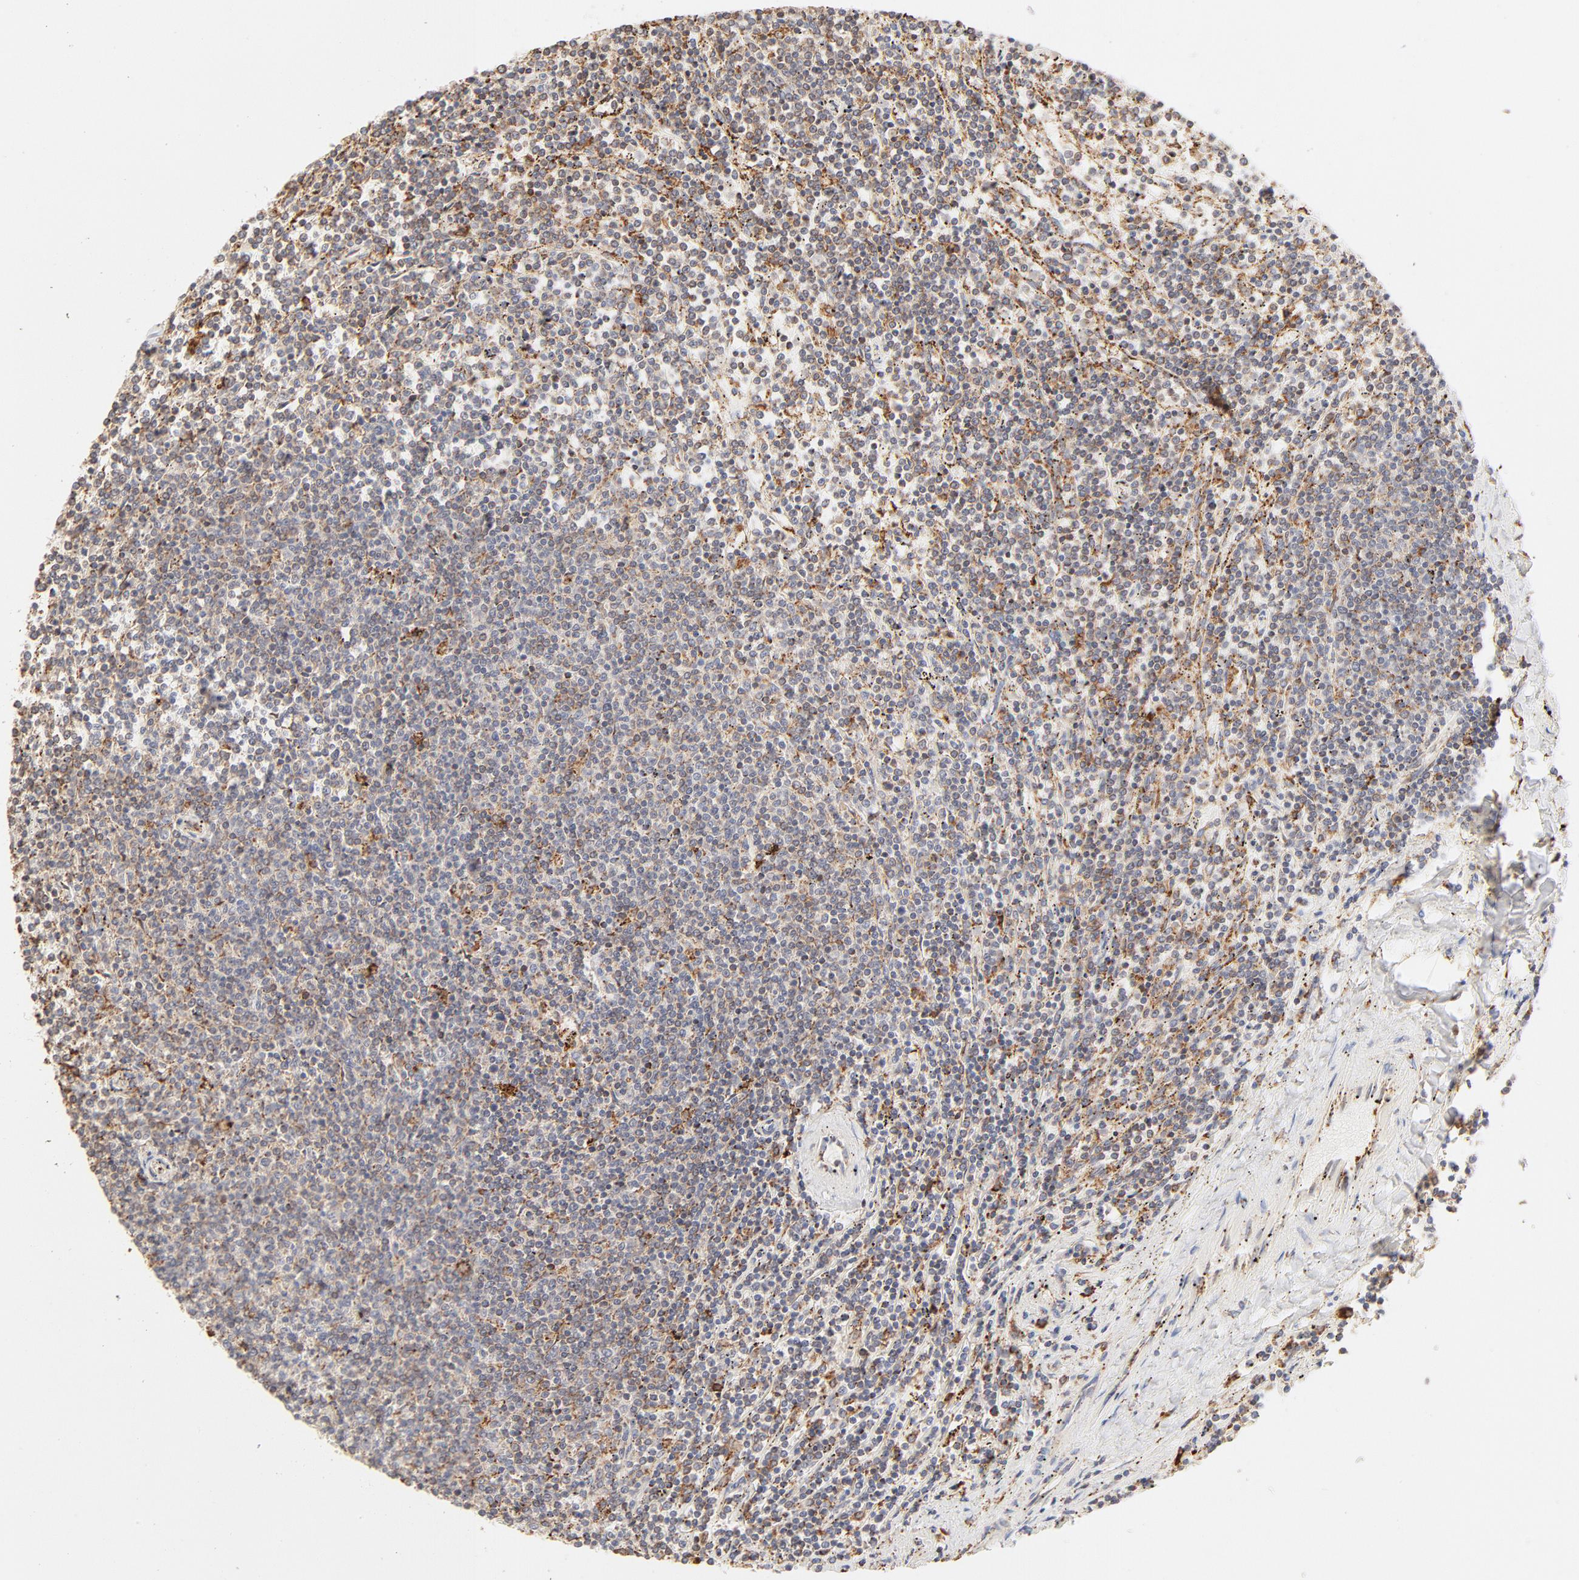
{"staining": {"intensity": "moderate", "quantity": "25%-75%", "location": "cytoplasmic/membranous"}, "tissue": "lymphoma", "cell_type": "Tumor cells", "image_type": "cancer", "snomed": [{"axis": "morphology", "description": "Malignant lymphoma, non-Hodgkin's type, Low grade"}, {"axis": "topography", "description": "Spleen"}], "caption": "Immunohistochemistry (IHC) staining of lymphoma, which demonstrates medium levels of moderate cytoplasmic/membranous staining in approximately 25%-75% of tumor cells indicating moderate cytoplasmic/membranous protein expression. The staining was performed using DAB (3,3'-diaminobenzidine) (brown) for protein detection and nuclei were counterstained in hematoxylin (blue).", "gene": "PARP12", "patient": {"sex": "female", "age": 50}}